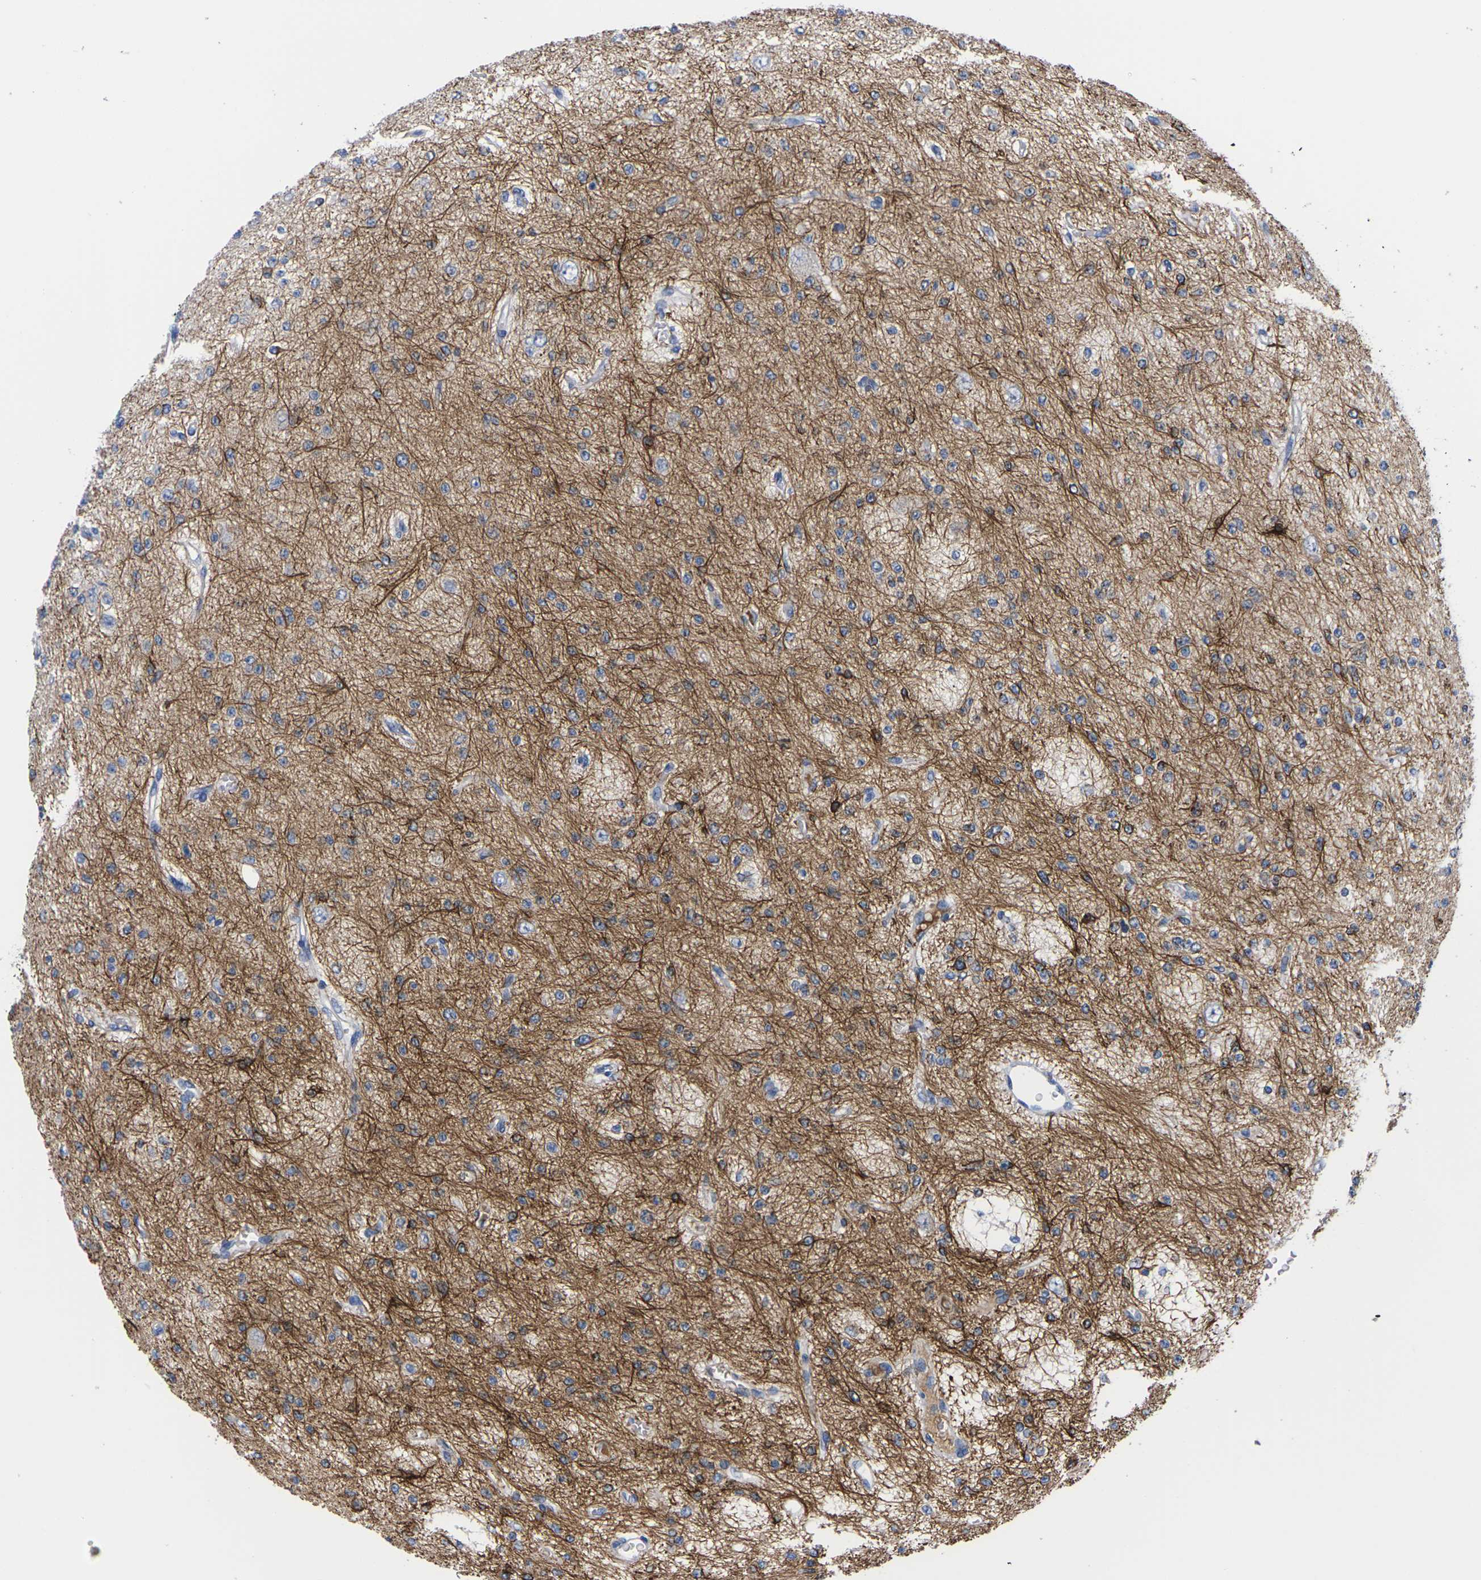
{"staining": {"intensity": "moderate", "quantity": "25%-75%", "location": "cytoplasmic/membranous"}, "tissue": "glioma", "cell_type": "Tumor cells", "image_type": "cancer", "snomed": [{"axis": "morphology", "description": "Glioma, malignant, Low grade"}, {"axis": "topography", "description": "Brain"}], "caption": "A brown stain labels moderate cytoplasmic/membranous positivity of a protein in human malignant glioma (low-grade) tumor cells.", "gene": "FAM210A", "patient": {"sex": "male", "age": 38}}